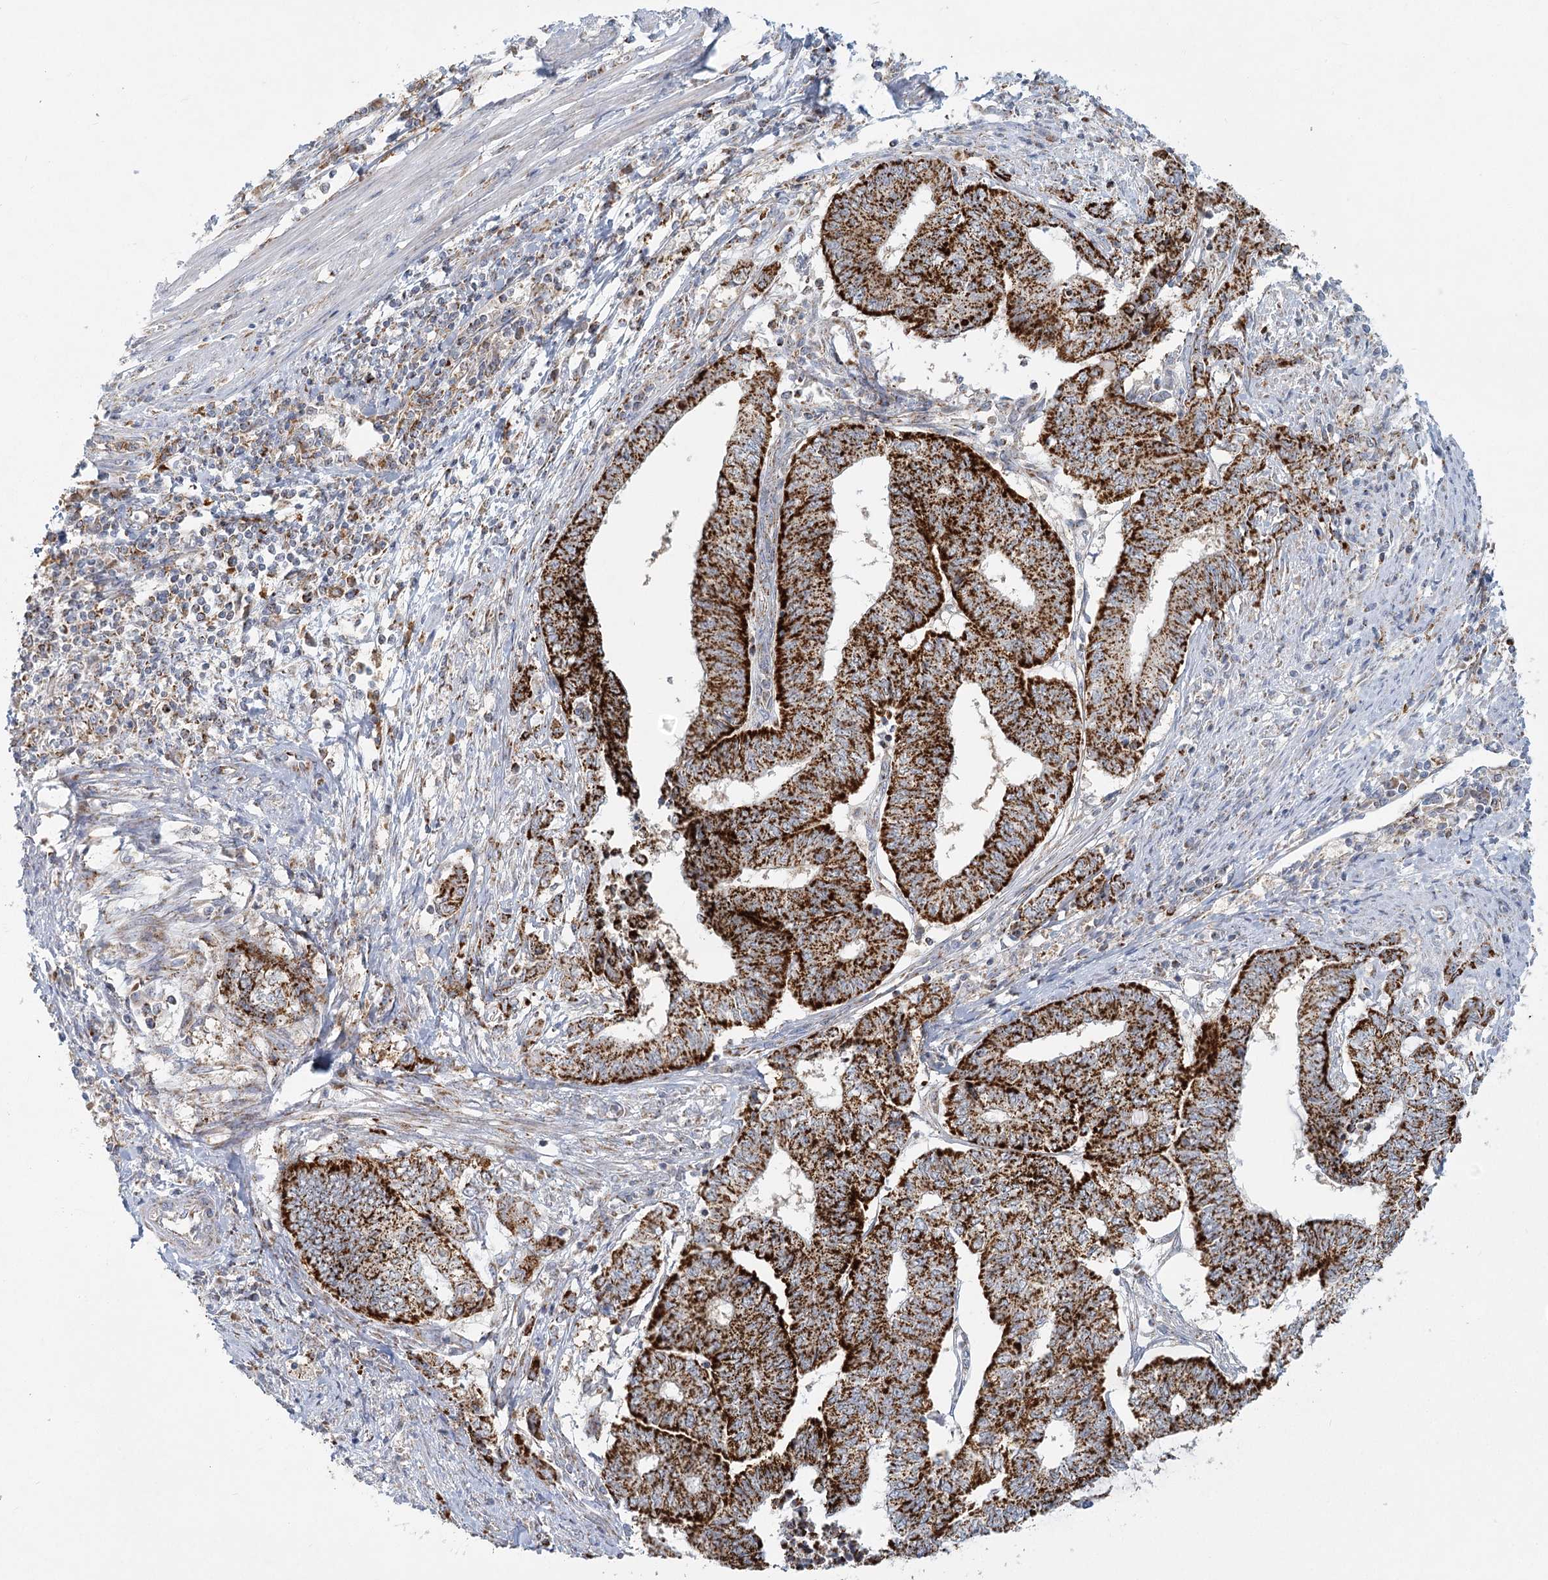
{"staining": {"intensity": "strong", "quantity": ">75%", "location": "cytoplasmic/membranous"}, "tissue": "endometrial cancer", "cell_type": "Tumor cells", "image_type": "cancer", "snomed": [{"axis": "morphology", "description": "Adenocarcinoma, NOS"}, {"axis": "topography", "description": "Uterus"}, {"axis": "topography", "description": "Endometrium"}], "caption": "Endometrial adenocarcinoma stained with a brown dye exhibits strong cytoplasmic/membranous positive expression in about >75% of tumor cells.", "gene": "TAS1R1", "patient": {"sex": "female", "age": 70}}